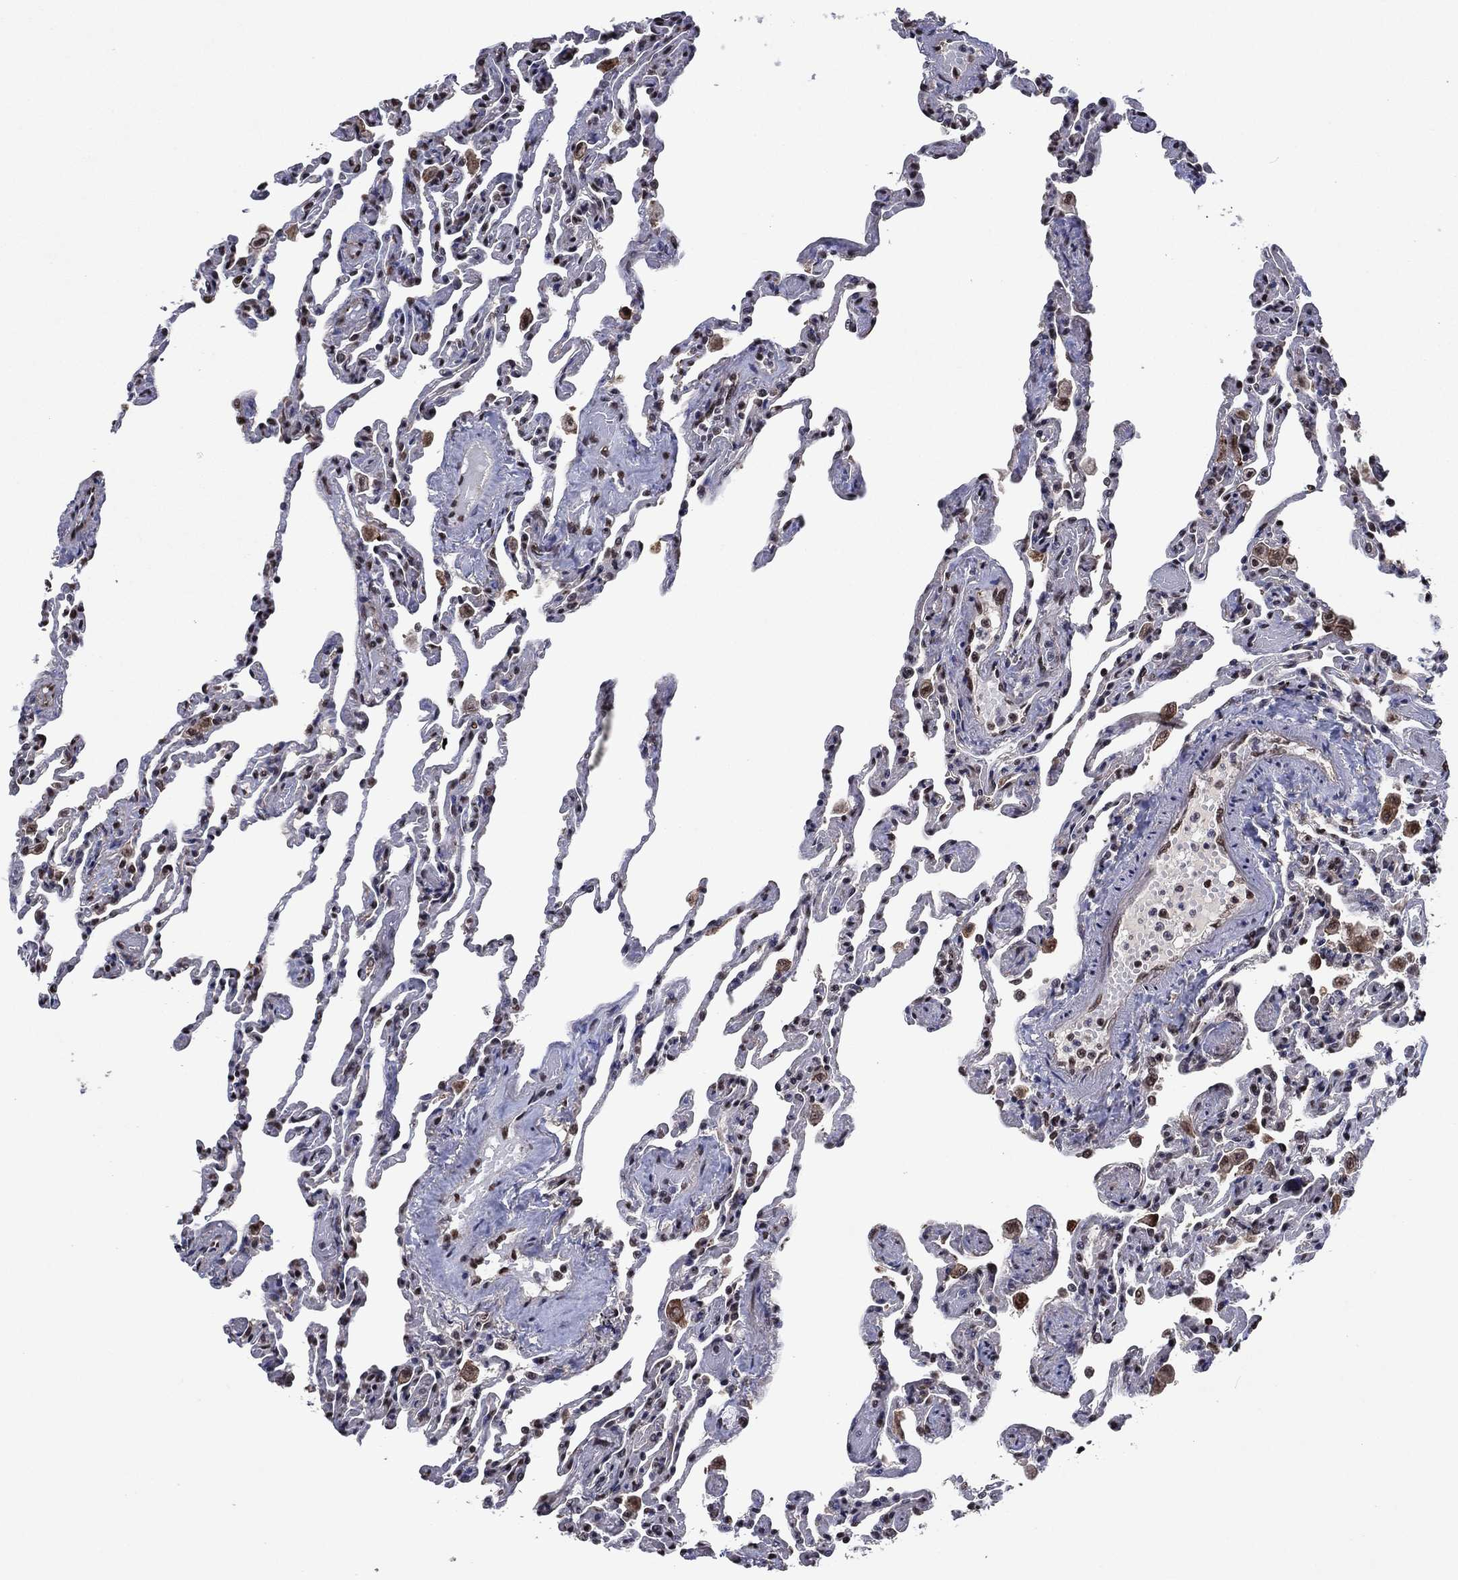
{"staining": {"intensity": "moderate", "quantity": "<25%", "location": "nuclear"}, "tissue": "lung", "cell_type": "Alveolar cells", "image_type": "normal", "snomed": [{"axis": "morphology", "description": "Normal tissue, NOS"}, {"axis": "topography", "description": "Lung"}], "caption": "Immunohistochemical staining of unremarkable lung exhibits low levels of moderate nuclear positivity in approximately <25% of alveolar cells.", "gene": "ZBTB42", "patient": {"sex": "female", "age": 43}}